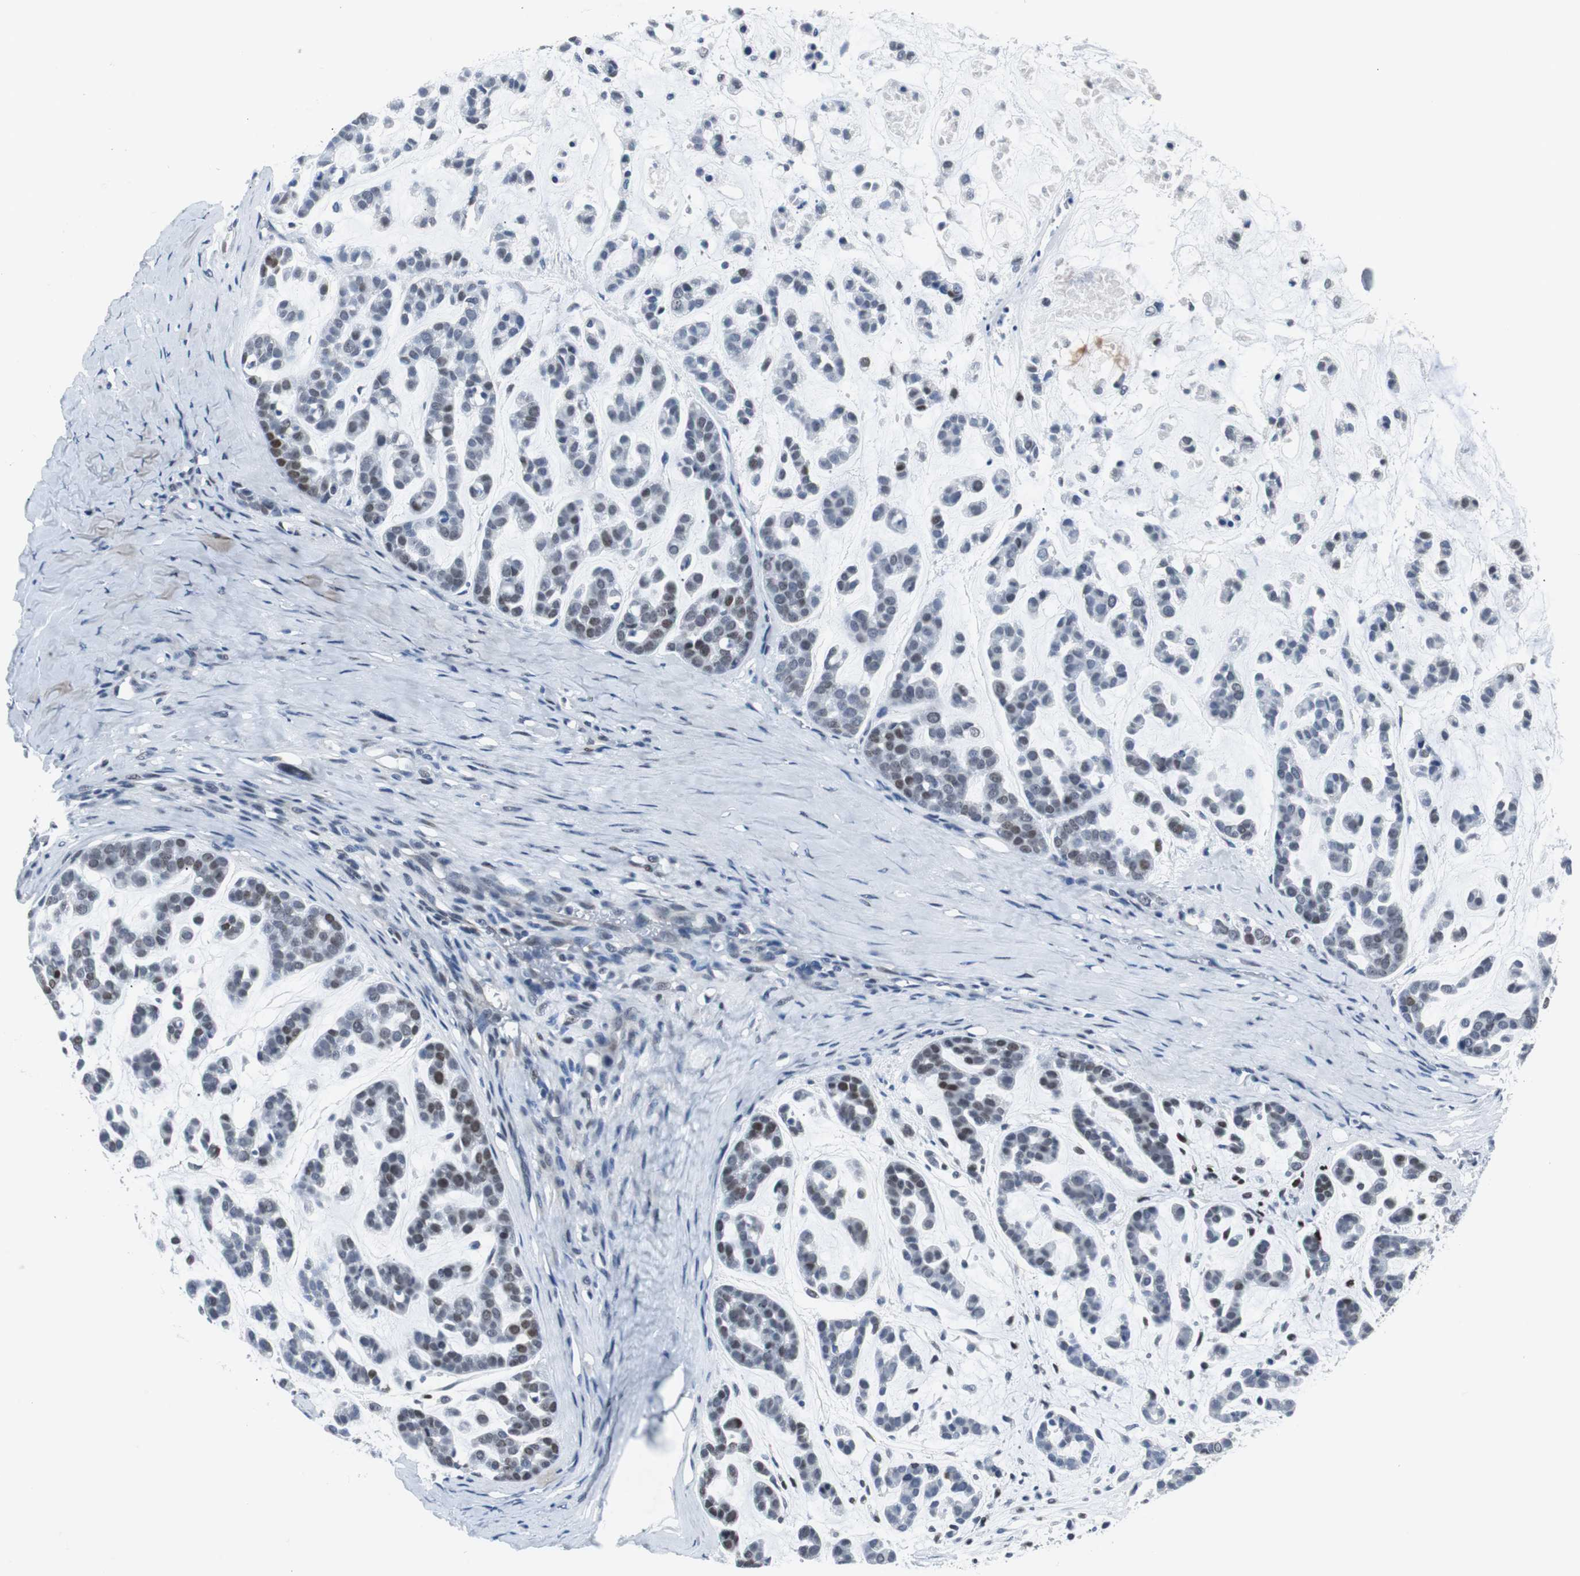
{"staining": {"intensity": "moderate", "quantity": "<25%", "location": "nuclear"}, "tissue": "head and neck cancer", "cell_type": "Tumor cells", "image_type": "cancer", "snomed": [{"axis": "morphology", "description": "Adenocarcinoma, NOS"}, {"axis": "morphology", "description": "Adenoma, NOS"}, {"axis": "topography", "description": "Head-Neck"}], "caption": "Head and neck adenoma stained with IHC shows moderate nuclear positivity in about <25% of tumor cells.", "gene": "ZHX2", "patient": {"sex": "female", "age": 55}}